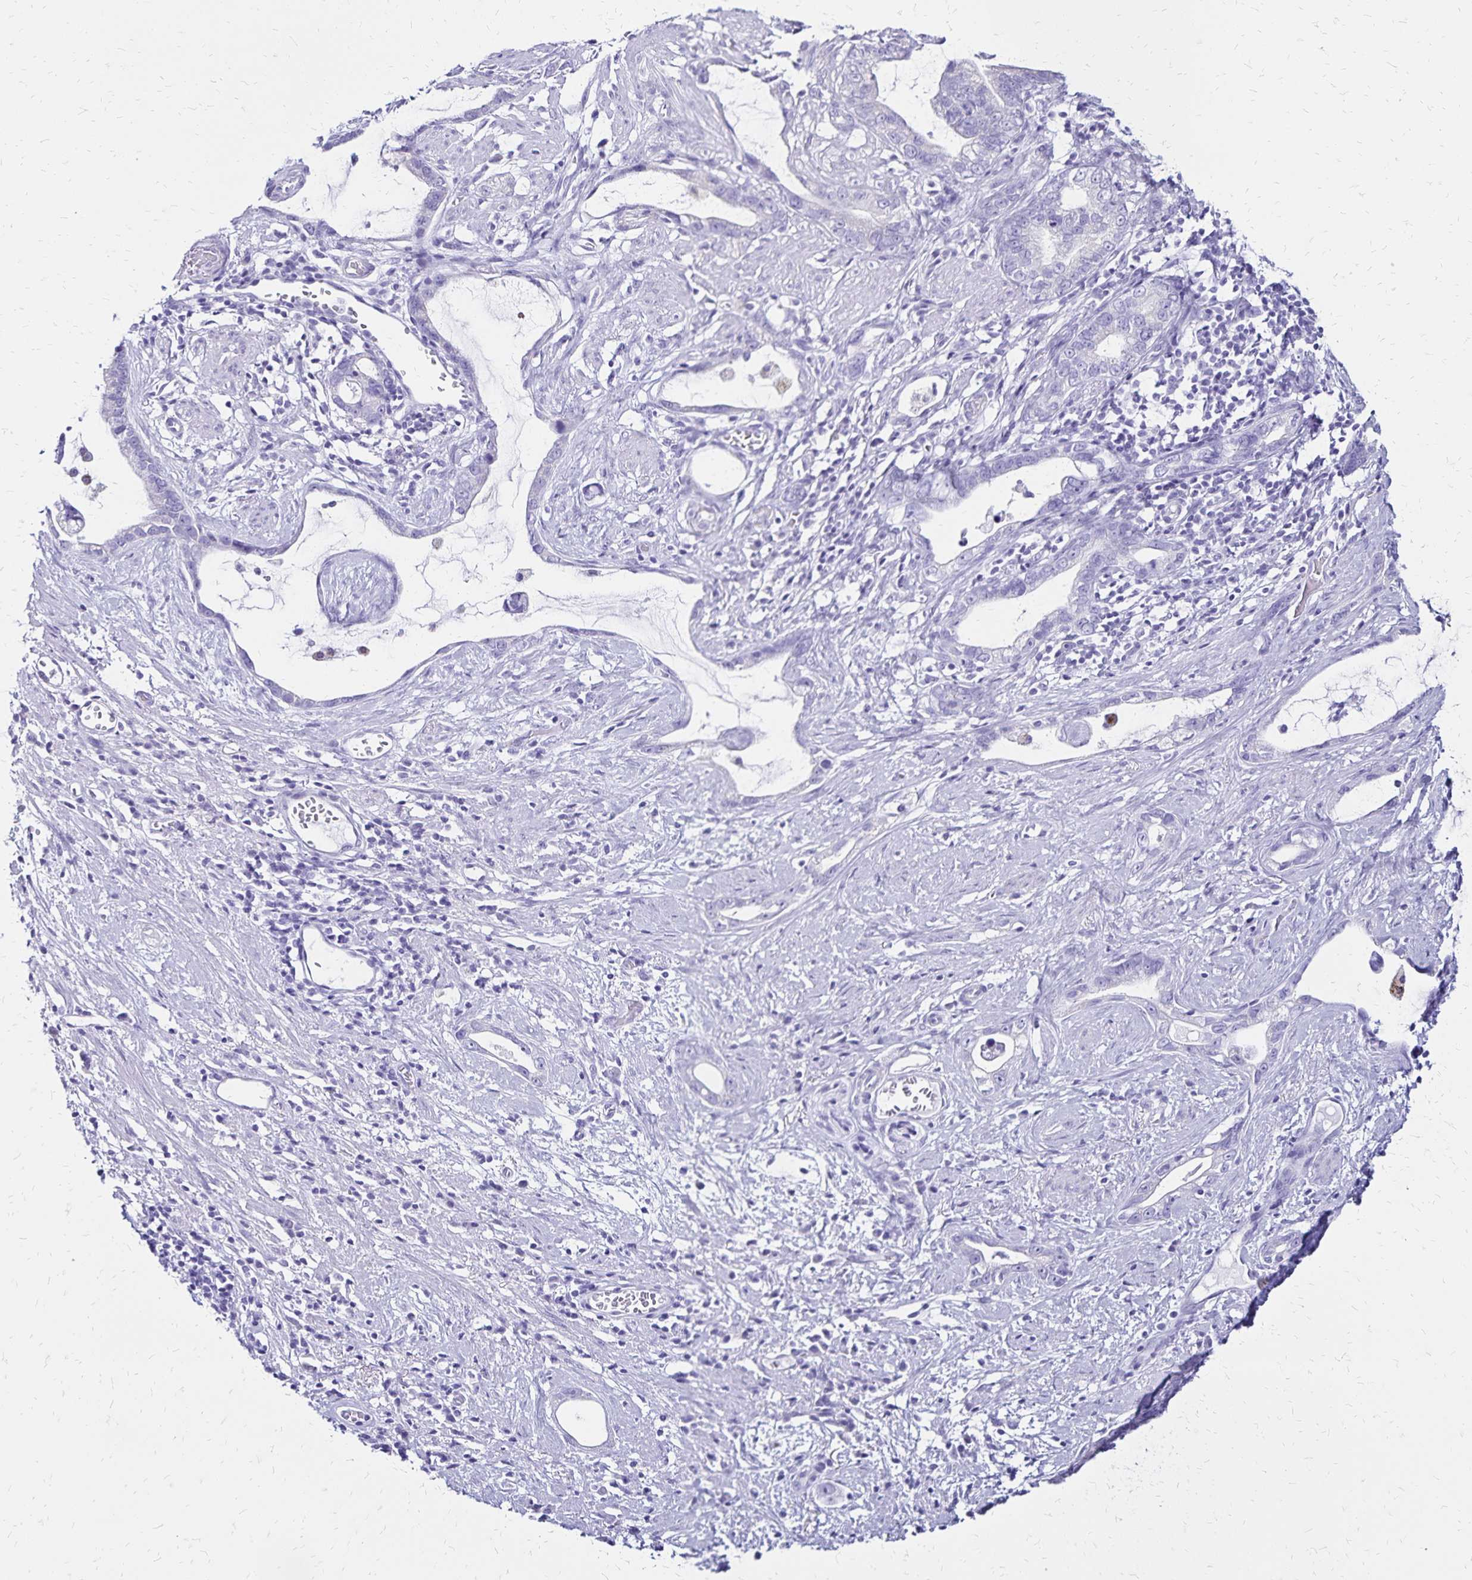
{"staining": {"intensity": "negative", "quantity": "none", "location": "none"}, "tissue": "stomach cancer", "cell_type": "Tumor cells", "image_type": "cancer", "snomed": [{"axis": "morphology", "description": "Adenocarcinoma, NOS"}, {"axis": "topography", "description": "Stomach"}], "caption": "Immunohistochemistry (IHC) of stomach adenocarcinoma displays no positivity in tumor cells.", "gene": "LIN28B", "patient": {"sex": "male", "age": 55}}